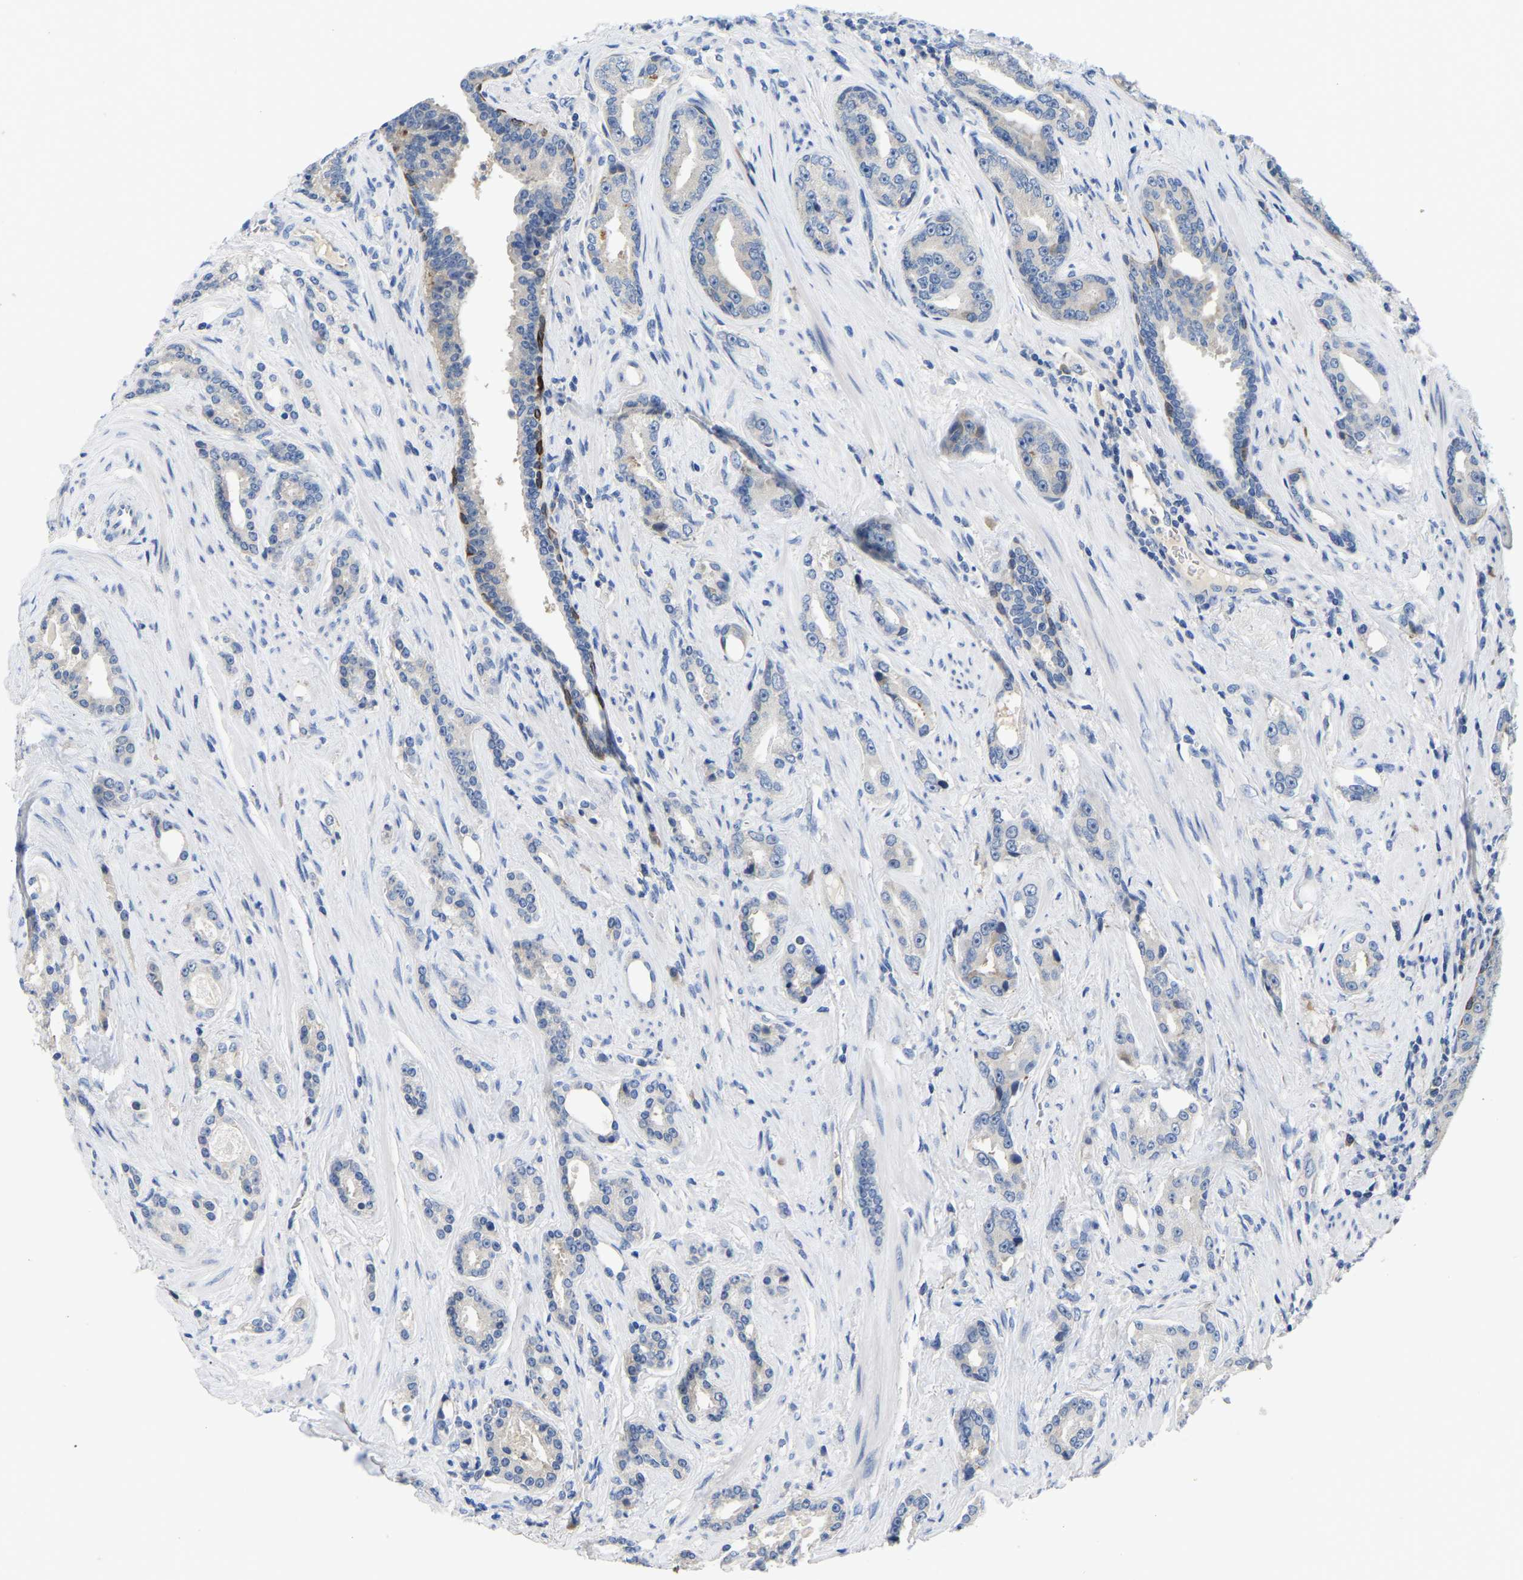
{"staining": {"intensity": "negative", "quantity": "none", "location": "none"}, "tissue": "prostate cancer", "cell_type": "Tumor cells", "image_type": "cancer", "snomed": [{"axis": "morphology", "description": "Adenocarcinoma, High grade"}, {"axis": "topography", "description": "Prostate"}], "caption": "Tumor cells show no significant staining in prostate cancer.", "gene": "ABCA10", "patient": {"sex": "male", "age": 71}}